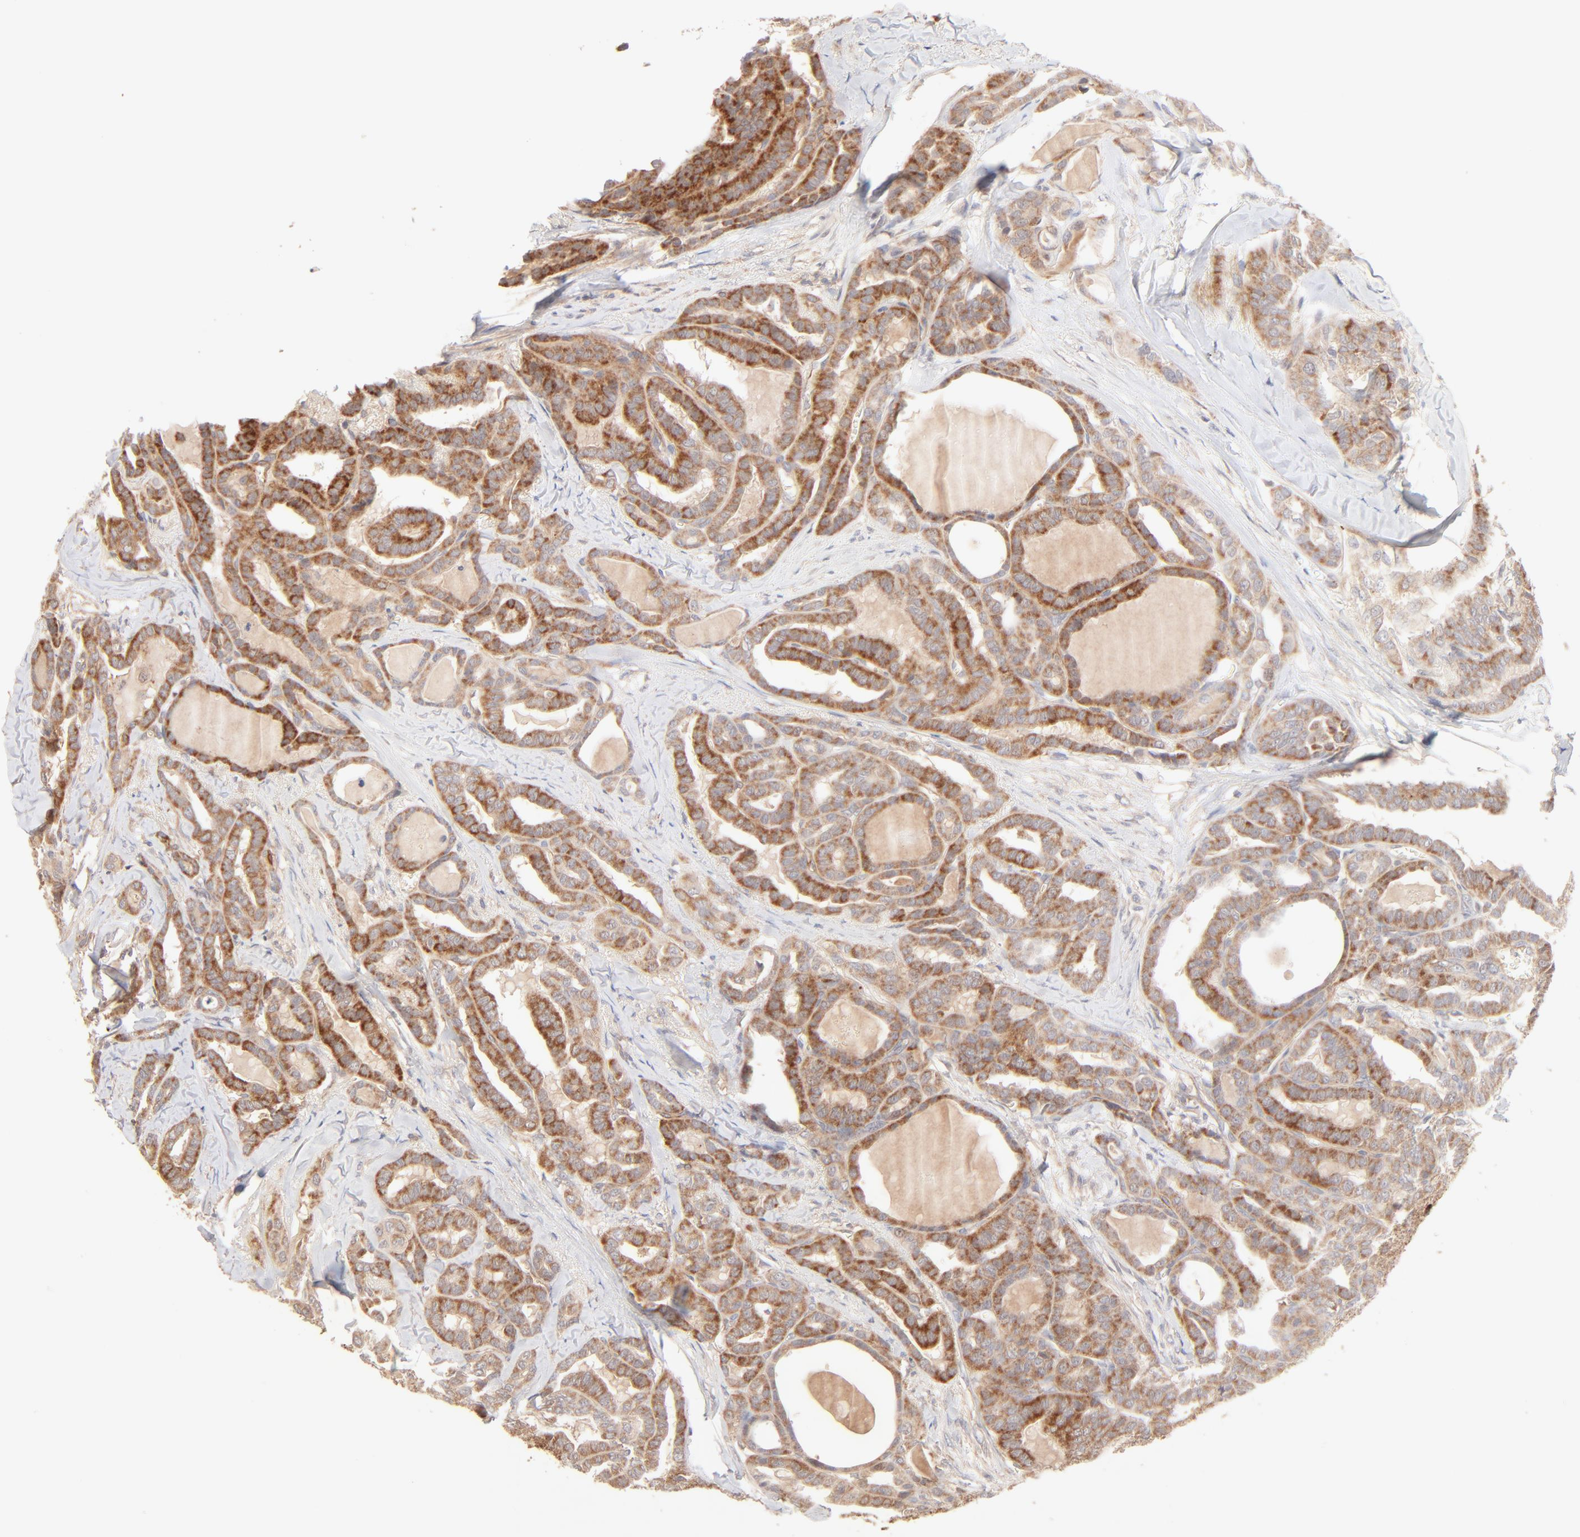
{"staining": {"intensity": "moderate", "quantity": ">75%", "location": "cytoplasmic/membranous"}, "tissue": "thyroid cancer", "cell_type": "Tumor cells", "image_type": "cancer", "snomed": [{"axis": "morphology", "description": "Carcinoma, NOS"}, {"axis": "topography", "description": "Thyroid gland"}], "caption": "Protein expression analysis of thyroid cancer (carcinoma) displays moderate cytoplasmic/membranous positivity in approximately >75% of tumor cells.", "gene": "CSPG4", "patient": {"sex": "female", "age": 91}}